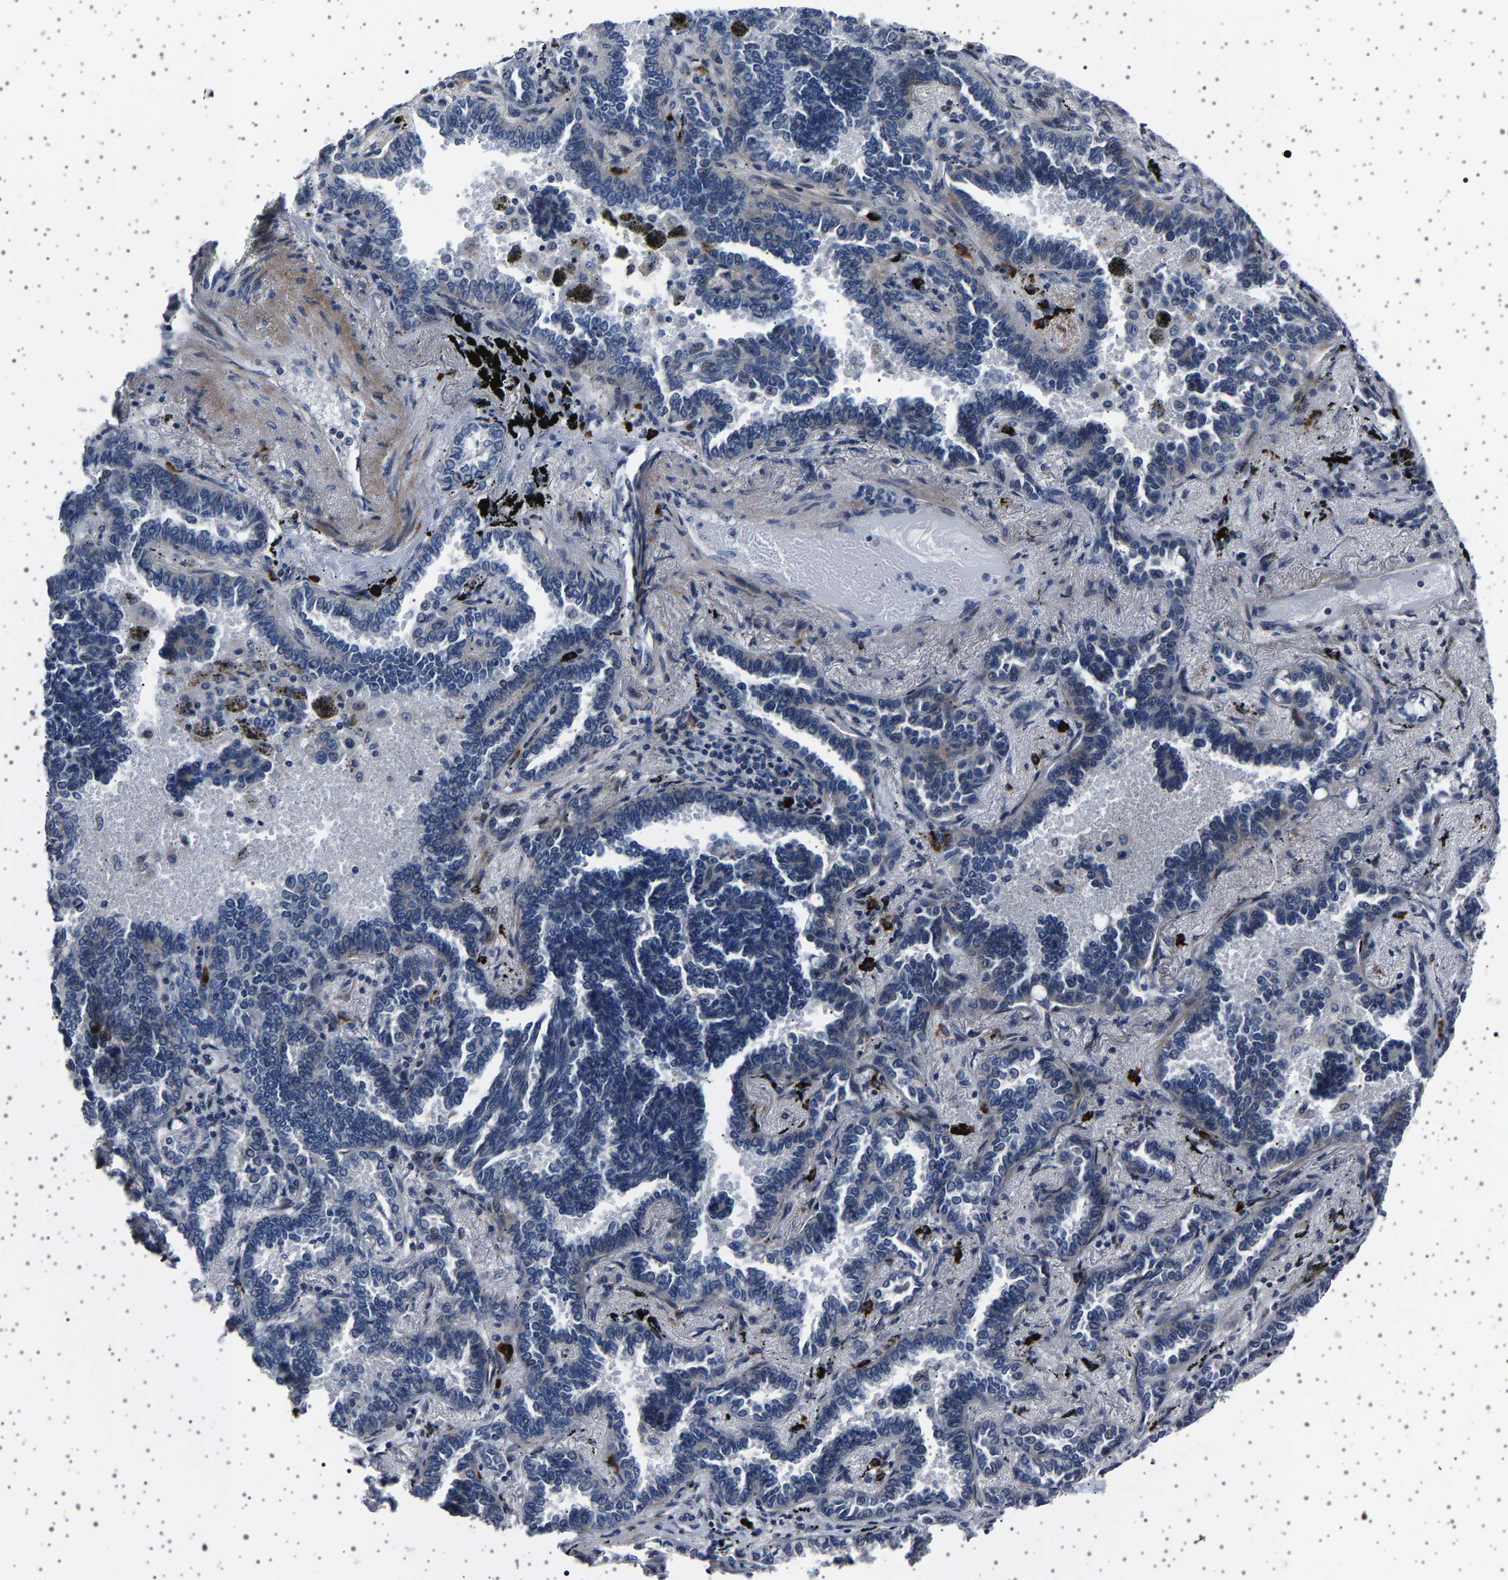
{"staining": {"intensity": "weak", "quantity": "<25%", "location": "nuclear"}, "tissue": "lung cancer", "cell_type": "Tumor cells", "image_type": "cancer", "snomed": [{"axis": "morphology", "description": "Adenocarcinoma, NOS"}, {"axis": "topography", "description": "Lung"}], "caption": "Lung cancer (adenocarcinoma) stained for a protein using immunohistochemistry reveals no expression tumor cells.", "gene": "PAK5", "patient": {"sex": "male", "age": 59}}